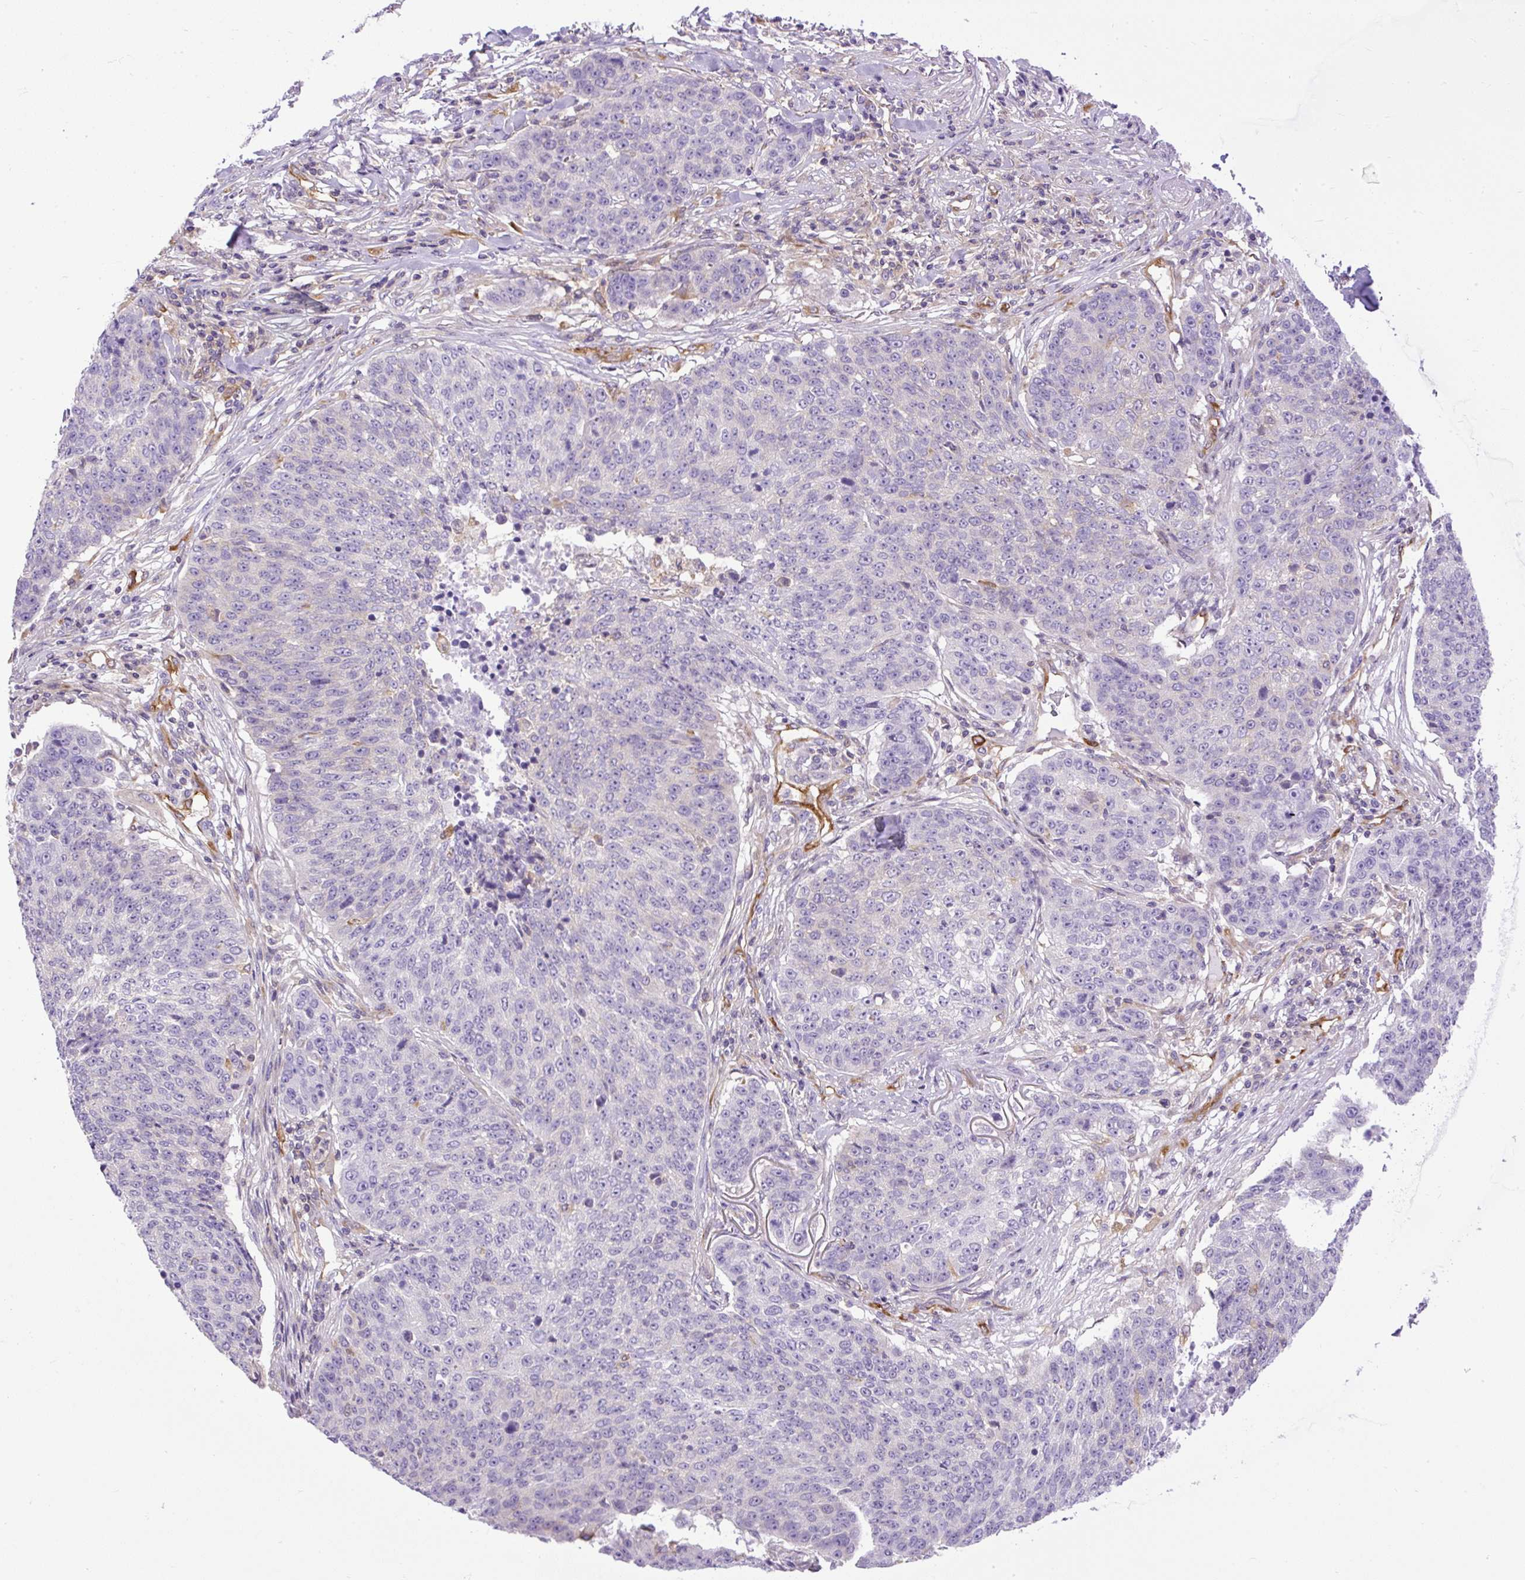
{"staining": {"intensity": "negative", "quantity": "none", "location": "none"}, "tissue": "lung cancer", "cell_type": "Tumor cells", "image_type": "cancer", "snomed": [{"axis": "morphology", "description": "Normal tissue, NOS"}, {"axis": "morphology", "description": "Squamous cell carcinoma, NOS"}, {"axis": "topography", "description": "Lymph node"}, {"axis": "topography", "description": "Lung"}], "caption": "A high-resolution image shows IHC staining of lung cancer, which displays no significant positivity in tumor cells.", "gene": "MAP1S", "patient": {"sex": "male", "age": 66}}